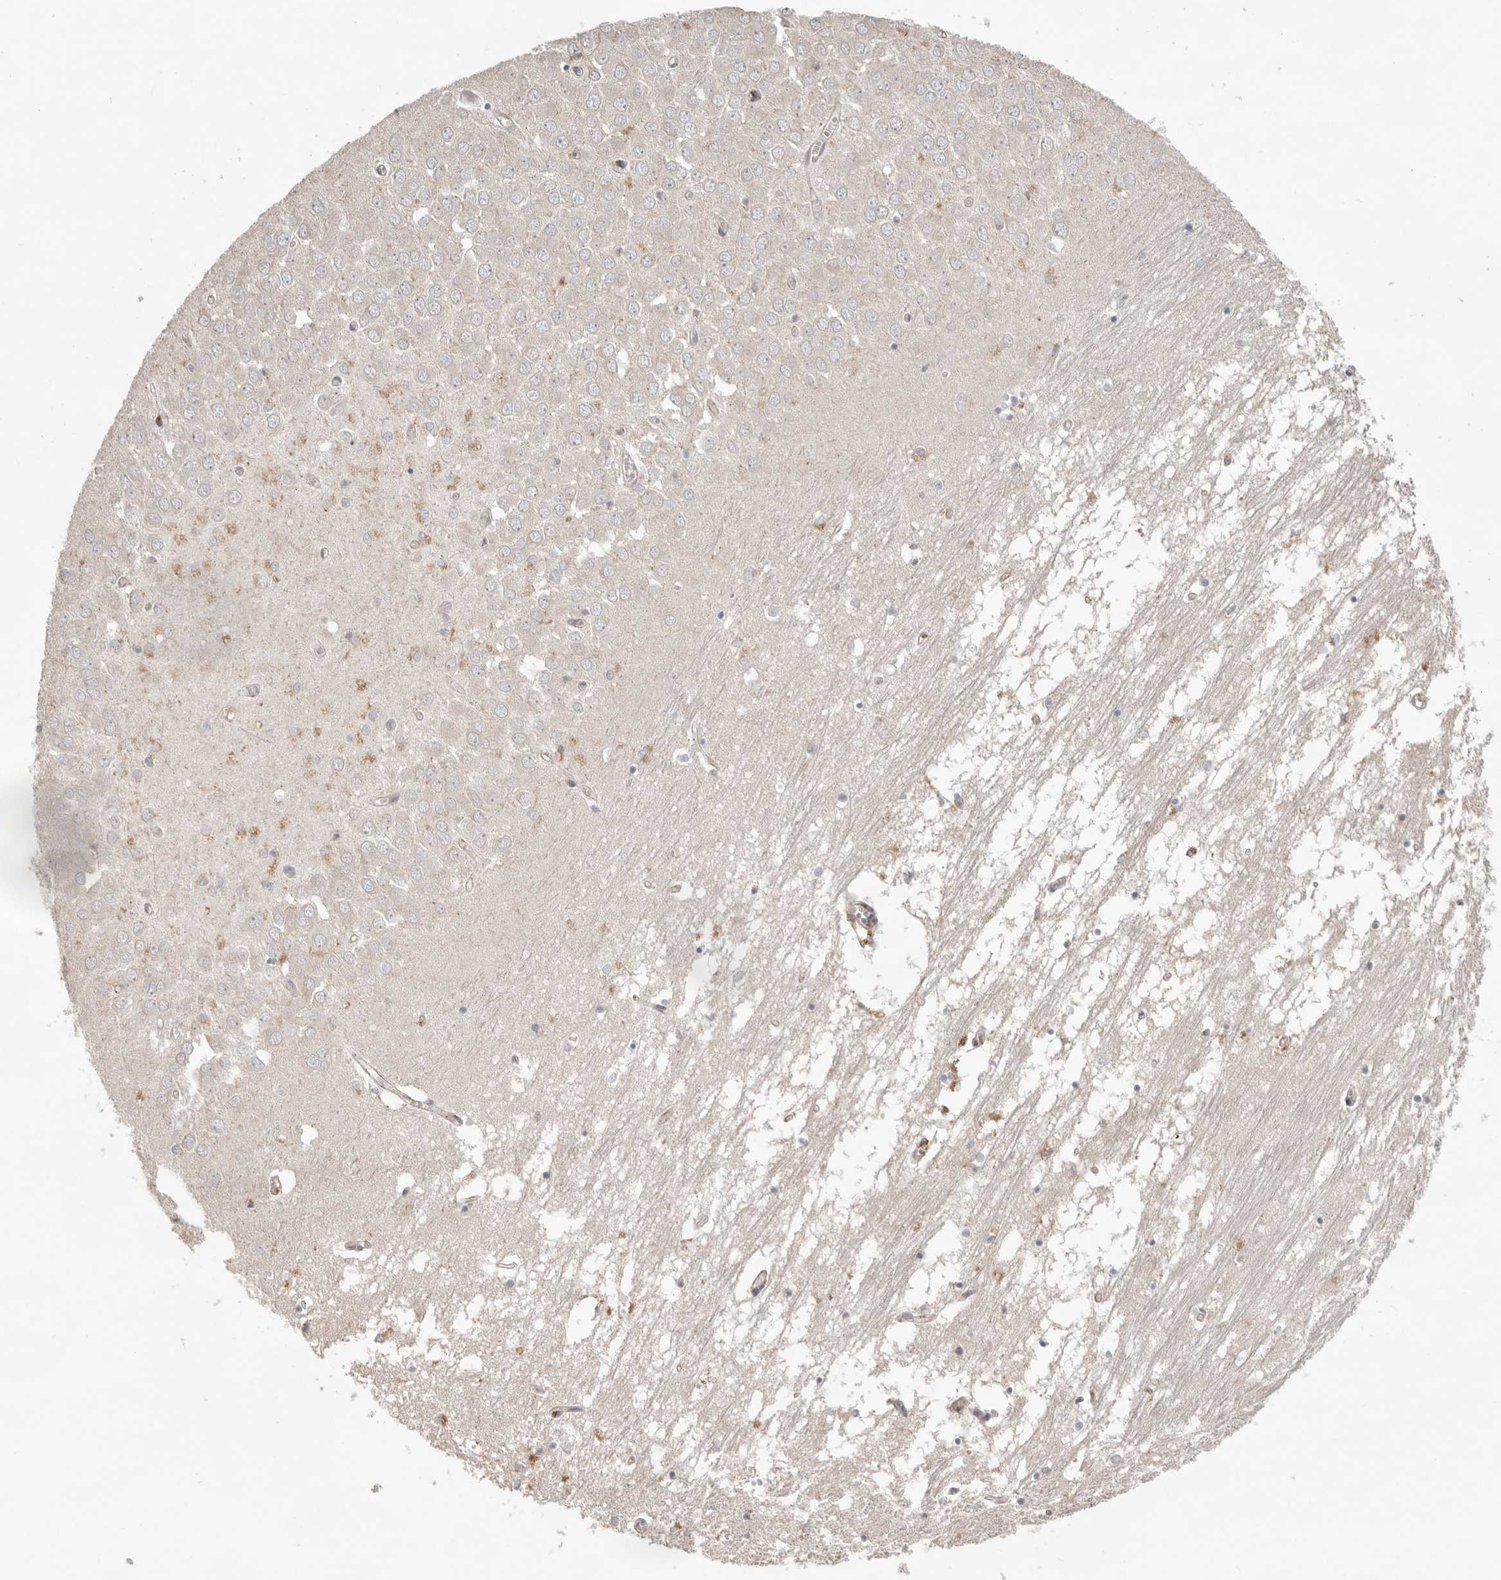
{"staining": {"intensity": "negative", "quantity": "none", "location": "none"}, "tissue": "hippocampus", "cell_type": "Glial cells", "image_type": "normal", "snomed": [{"axis": "morphology", "description": "Normal tissue, NOS"}, {"axis": "topography", "description": "Hippocampus"}], "caption": "Hippocampus was stained to show a protein in brown. There is no significant staining in glial cells.", "gene": "TLR3", "patient": {"sex": "male", "age": 70}}